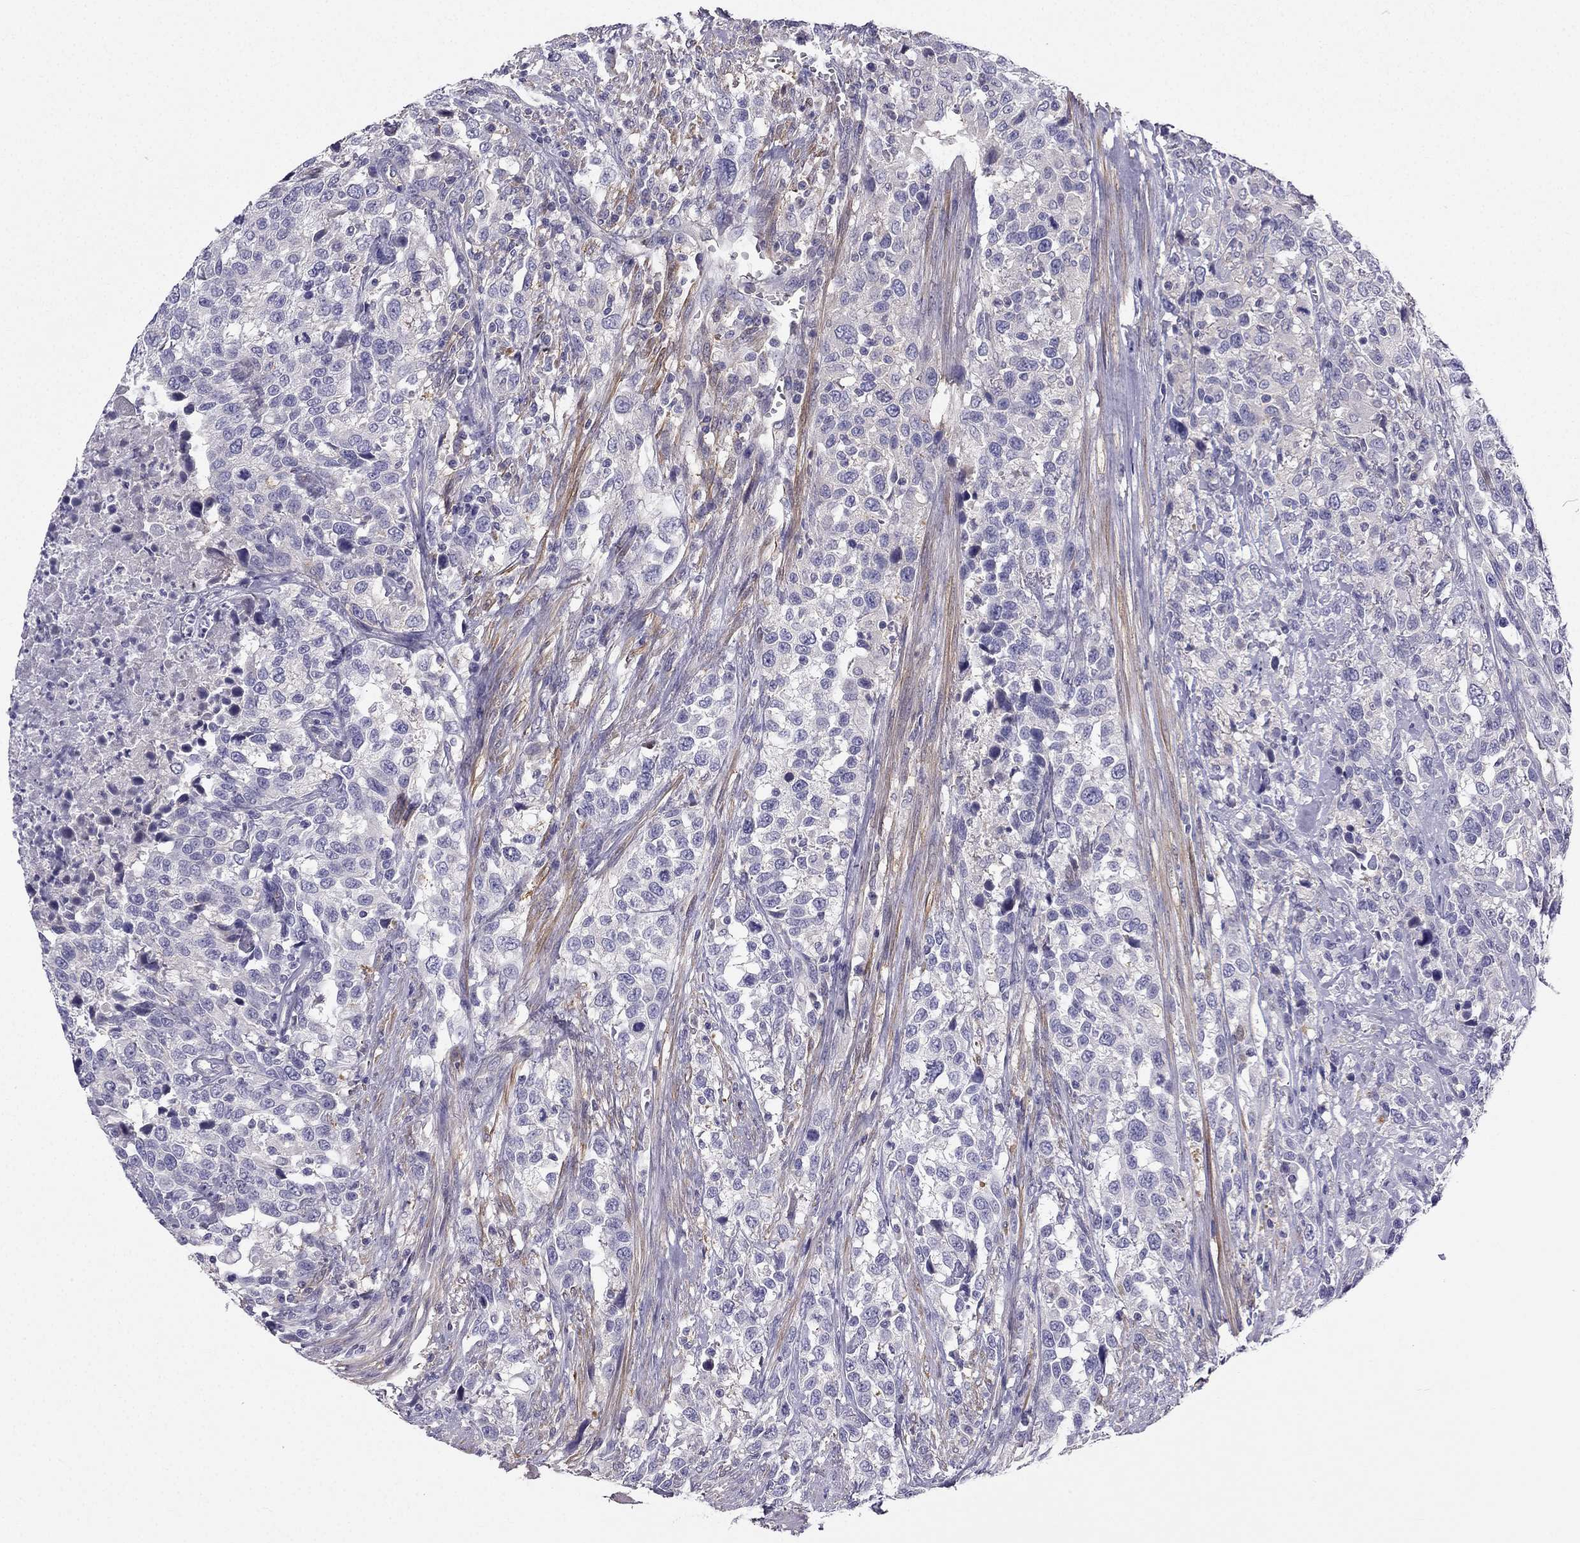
{"staining": {"intensity": "negative", "quantity": "none", "location": "none"}, "tissue": "urothelial cancer", "cell_type": "Tumor cells", "image_type": "cancer", "snomed": [{"axis": "morphology", "description": "Urothelial carcinoma, NOS"}, {"axis": "morphology", "description": "Urothelial carcinoma, High grade"}, {"axis": "topography", "description": "Urinary bladder"}], "caption": "Immunohistochemical staining of high-grade urothelial carcinoma displays no significant positivity in tumor cells. The staining is performed using DAB (3,3'-diaminobenzidine) brown chromogen with nuclei counter-stained in using hematoxylin.", "gene": "SYT5", "patient": {"sex": "female", "age": 64}}